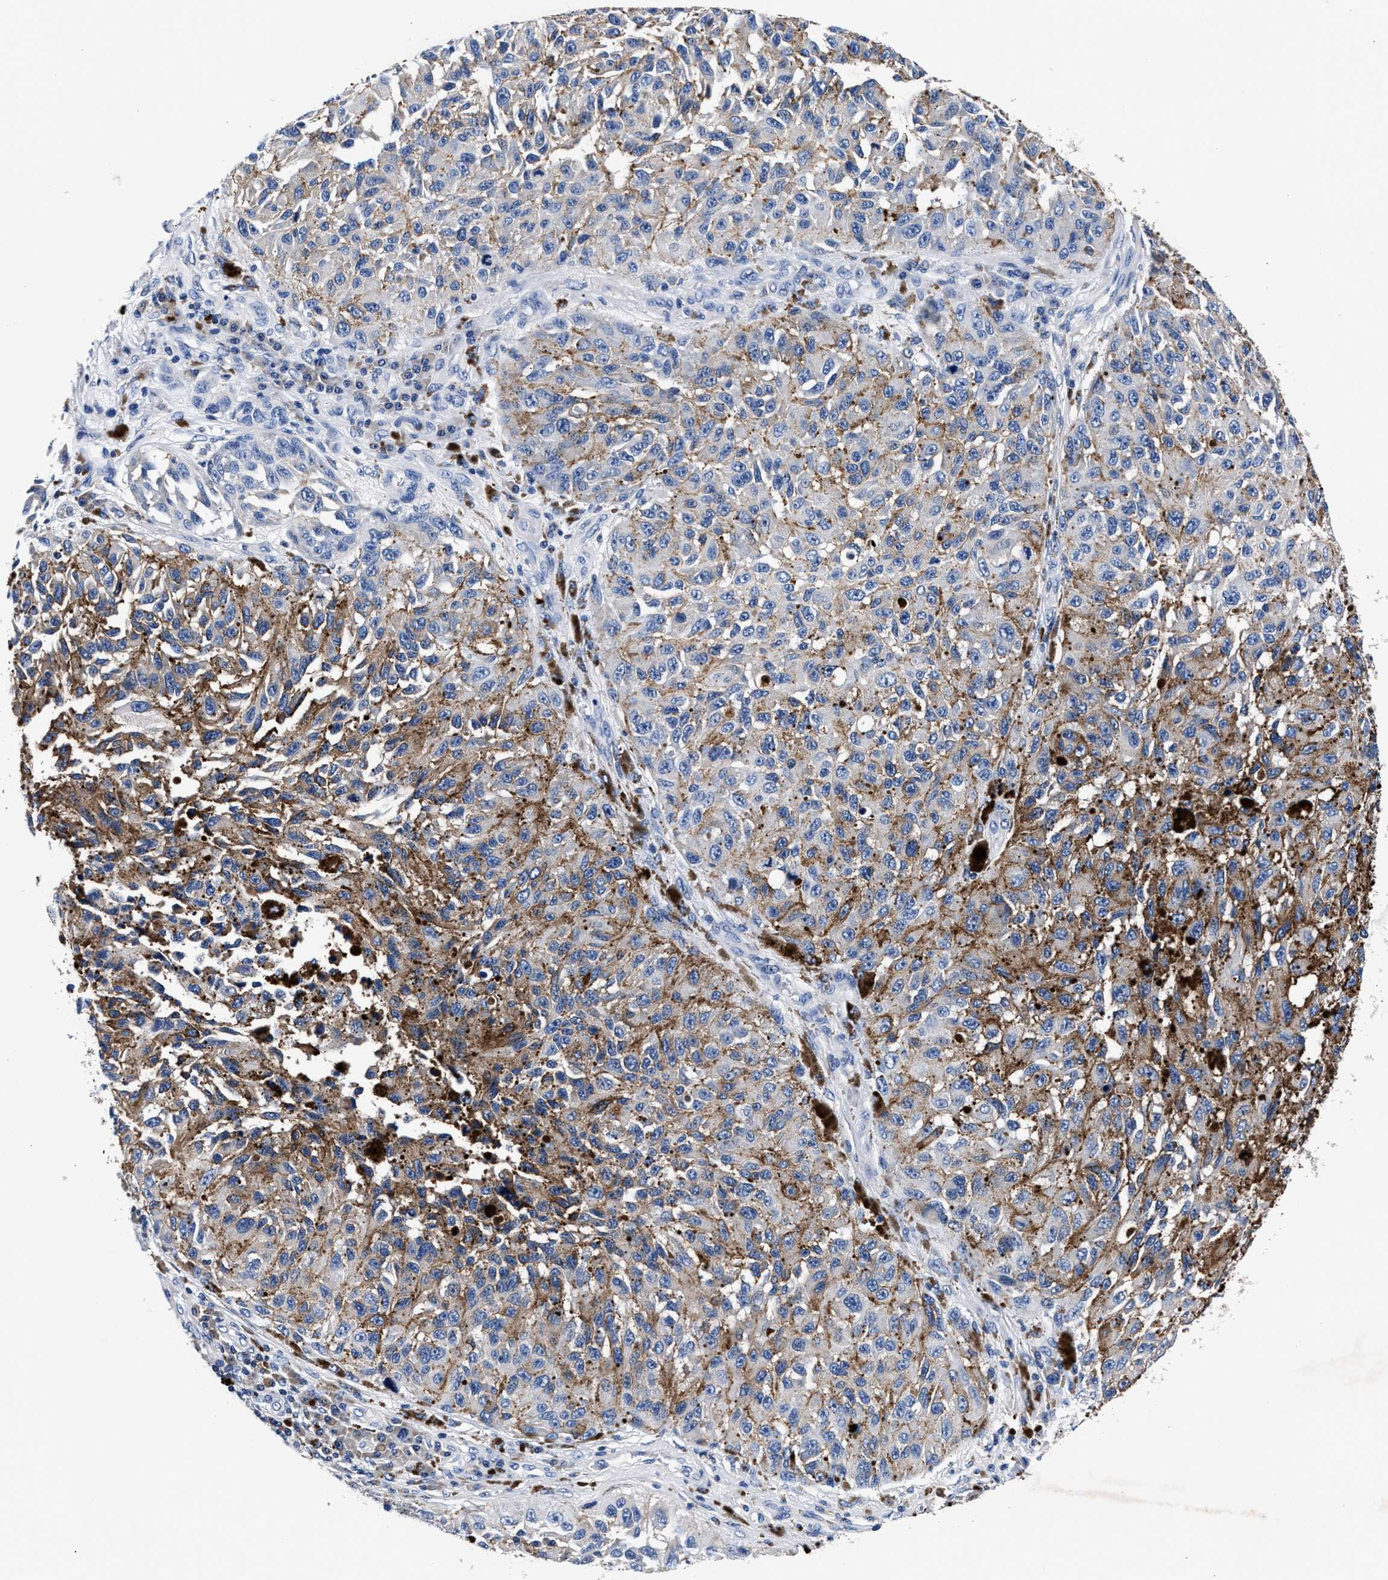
{"staining": {"intensity": "negative", "quantity": "none", "location": "none"}, "tissue": "melanoma", "cell_type": "Tumor cells", "image_type": "cancer", "snomed": [{"axis": "morphology", "description": "Malignant melanoma, NOS"}, {"axis": "topography", "description": "Skin"}], "caption": "Melanoma was stained to show a protein in brown. There is no significant positivity in tumor cells. (IHC, brightfield microscopy, high magnification).", "gene": "PHF24", "patient": {"sex": "female", "age": 73}}